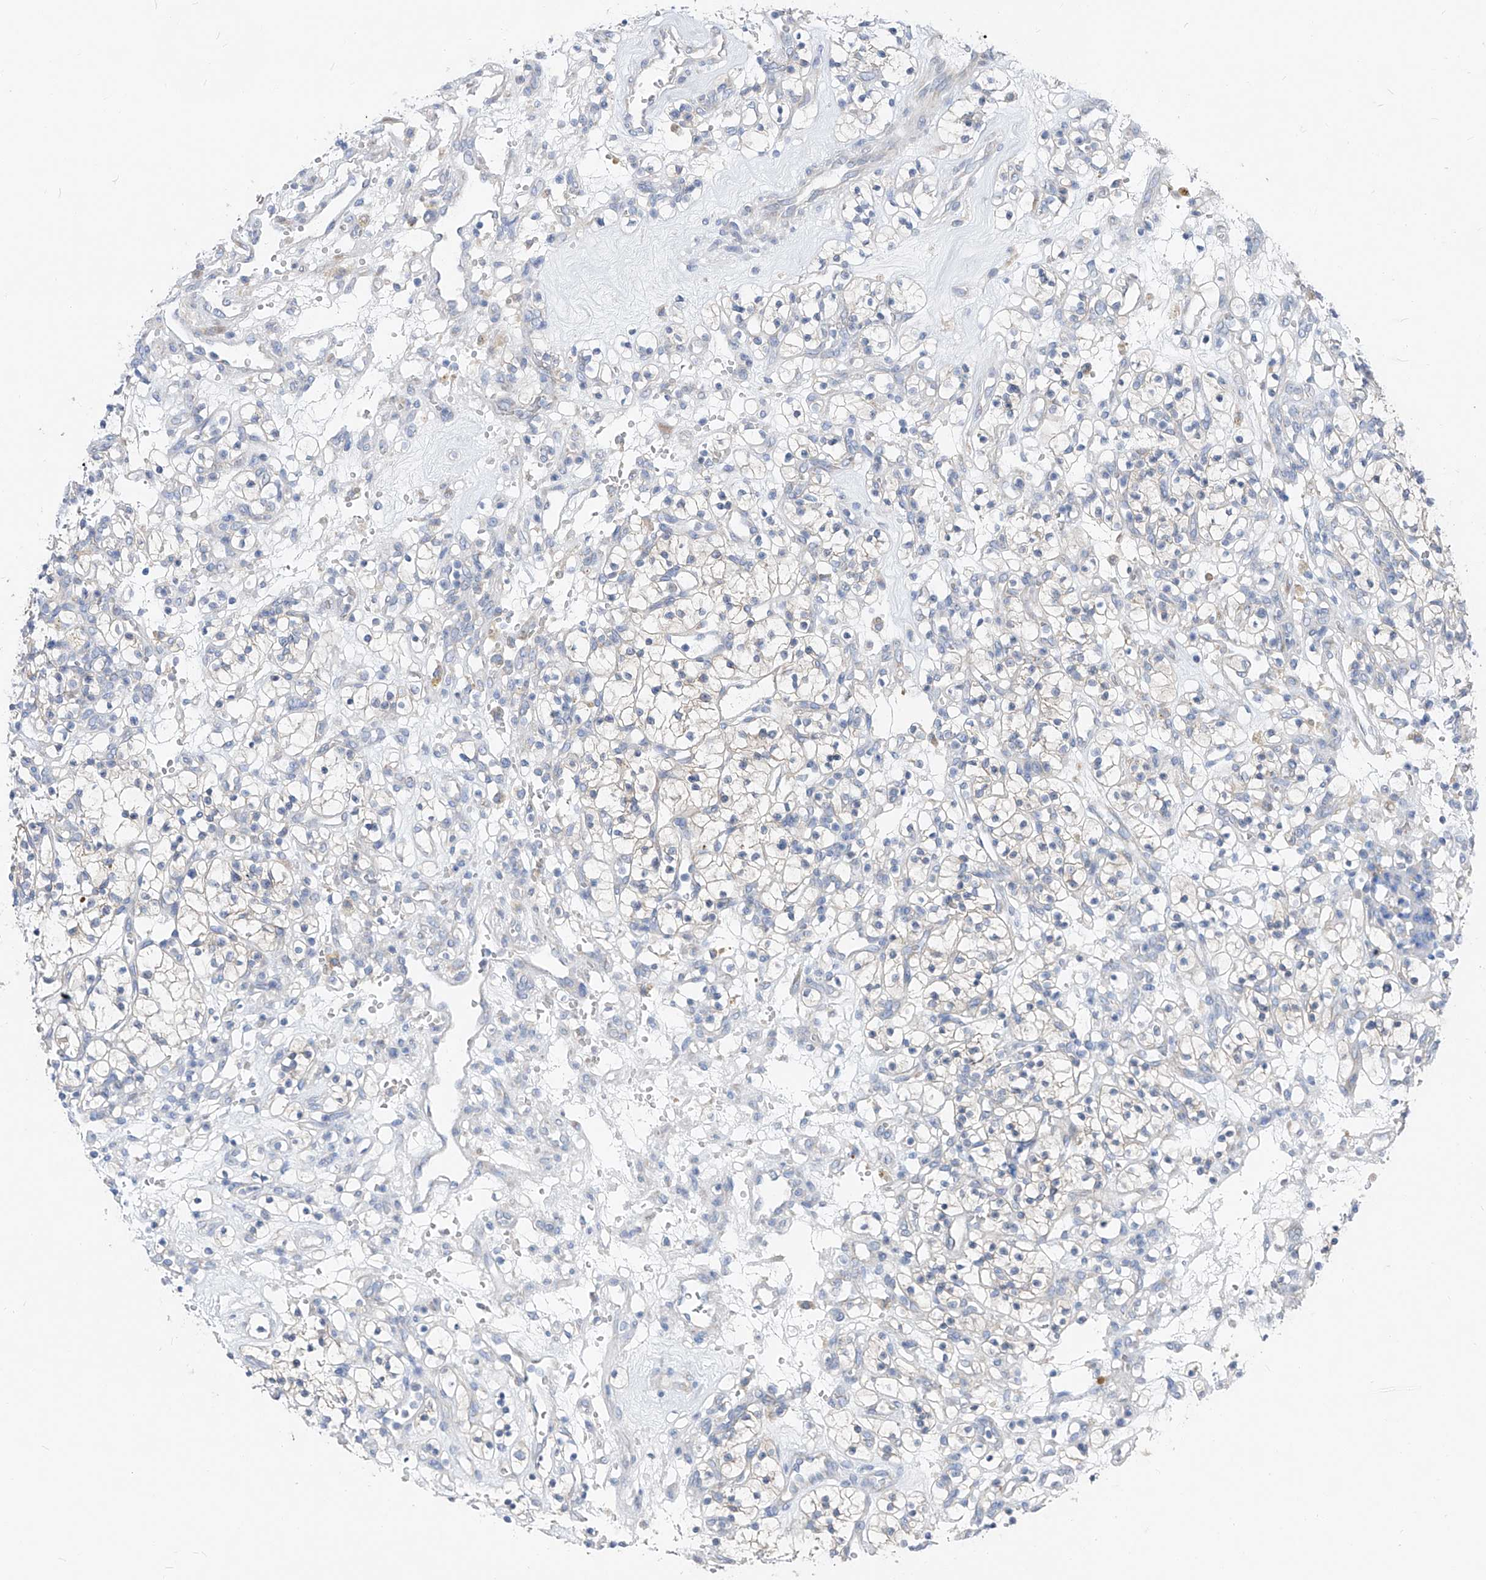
{"staining": {"intensity": "negative", "quantity": "none", "location": "none"}, "tissue": "renal cancer", "cell_type": "Tumor cells", "image_type": "cancer", "snomed": [{"axis": "morphology", "description": "Adenocarcinoma, NOS"}, {"axis": "topography", "description": "Kidney"}], "caption": "A histopathology image of human adenocarcinoma (renal) is negative for staining in tumor cells. (DAB immunohistochemistry (IHC), high magnification).", "gene": "UFL1", "patient": {"sex": "female", "age": 57}}